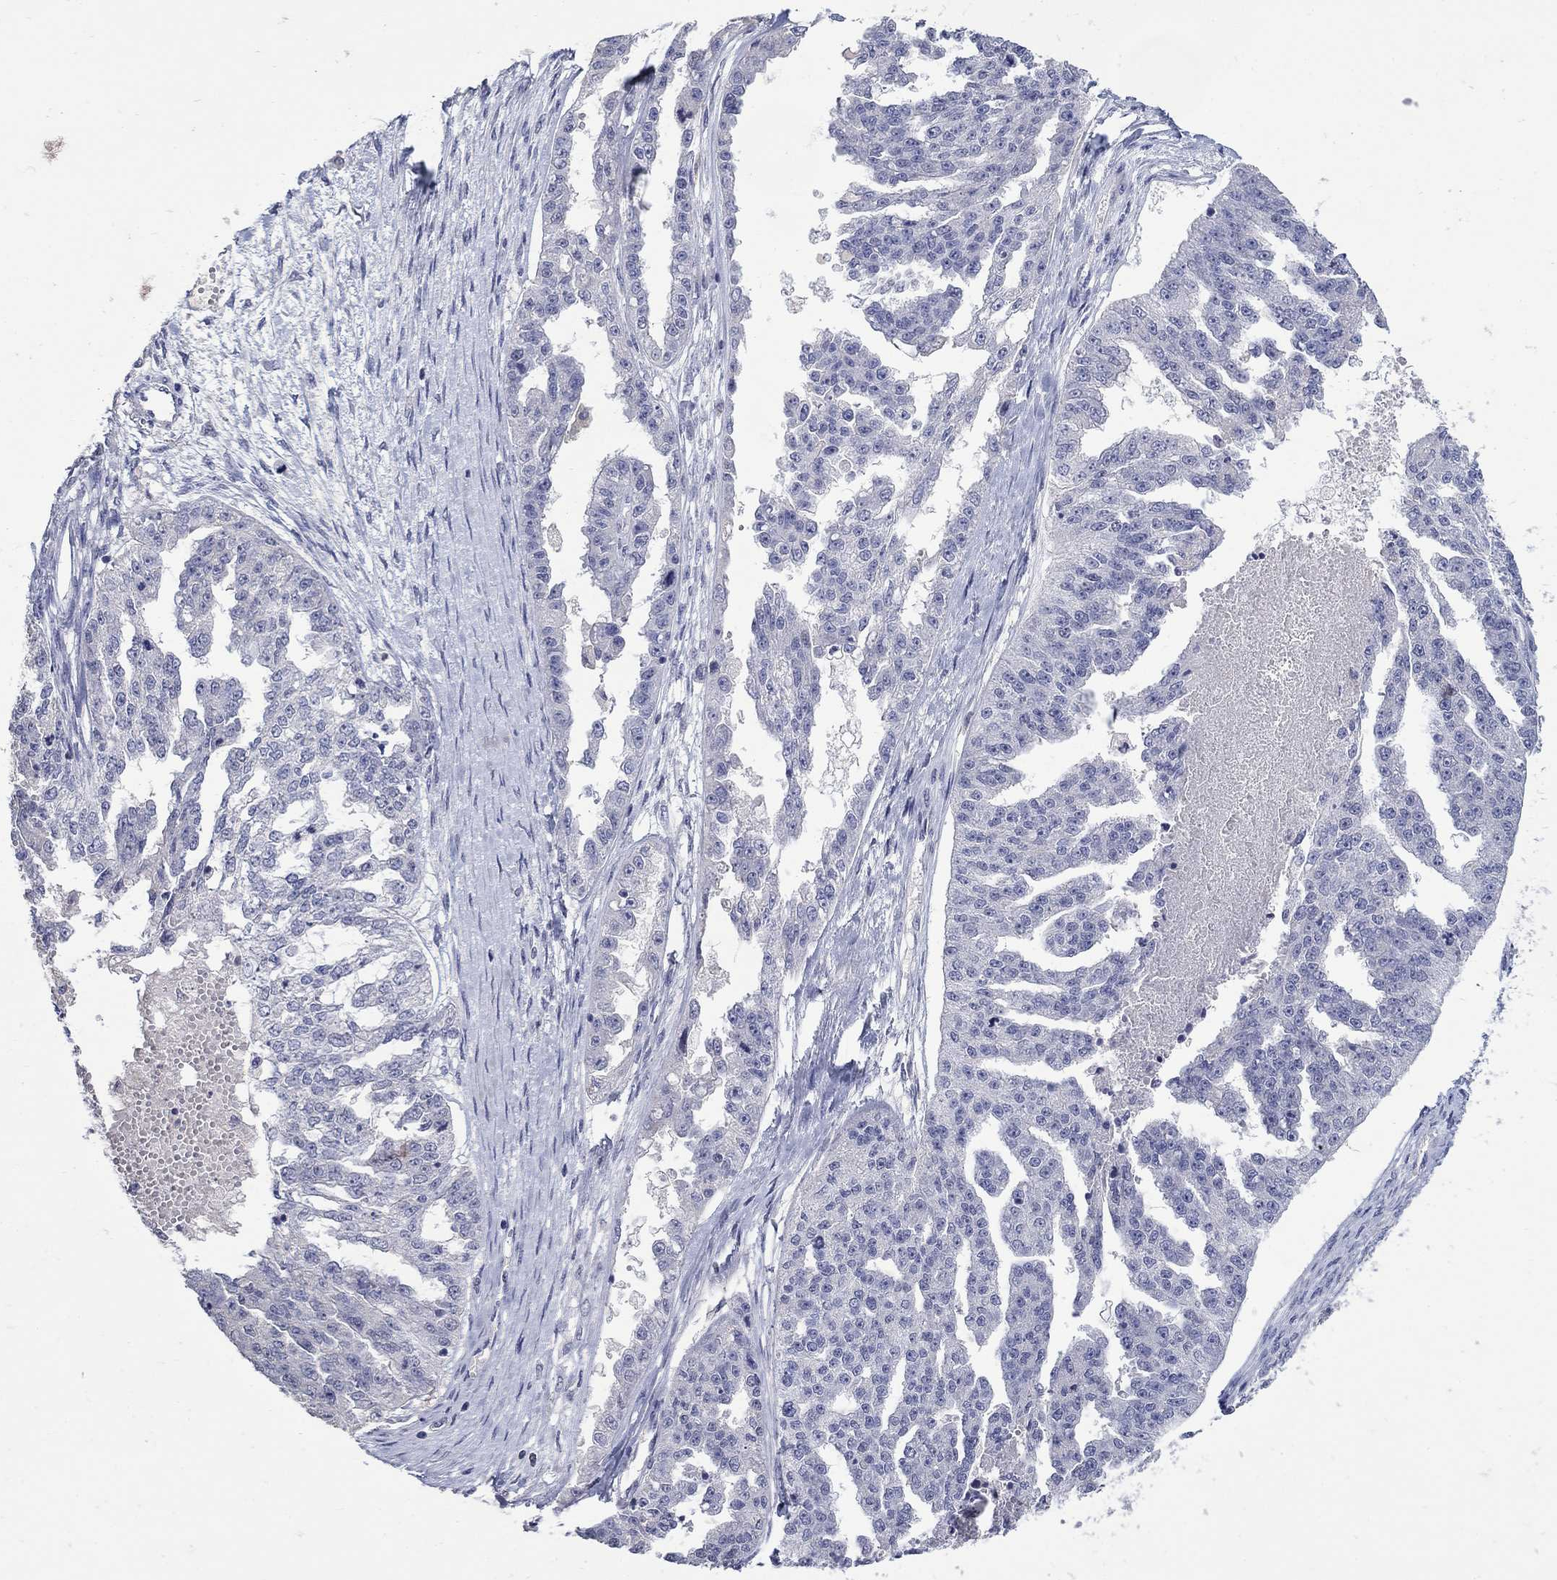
{"staining": {"intensity": "negative", "quantity": "none", "location": "none"}, "tissue": "ovarian cancer", "cell_type": "Tumor cells", "image_type": "cancer", "snomed": [{"axis": "morphology", "description": "Cystadenocarcinoma, serous, NOS"}, {"axis": "topography", "description": "Ovary"}], "caption": "Immunohistochemistry of human ovarian cancer shows no positivity in tumor cells.", "gene": "CETN1", "patient": {"sex": "female", "age": 58}}